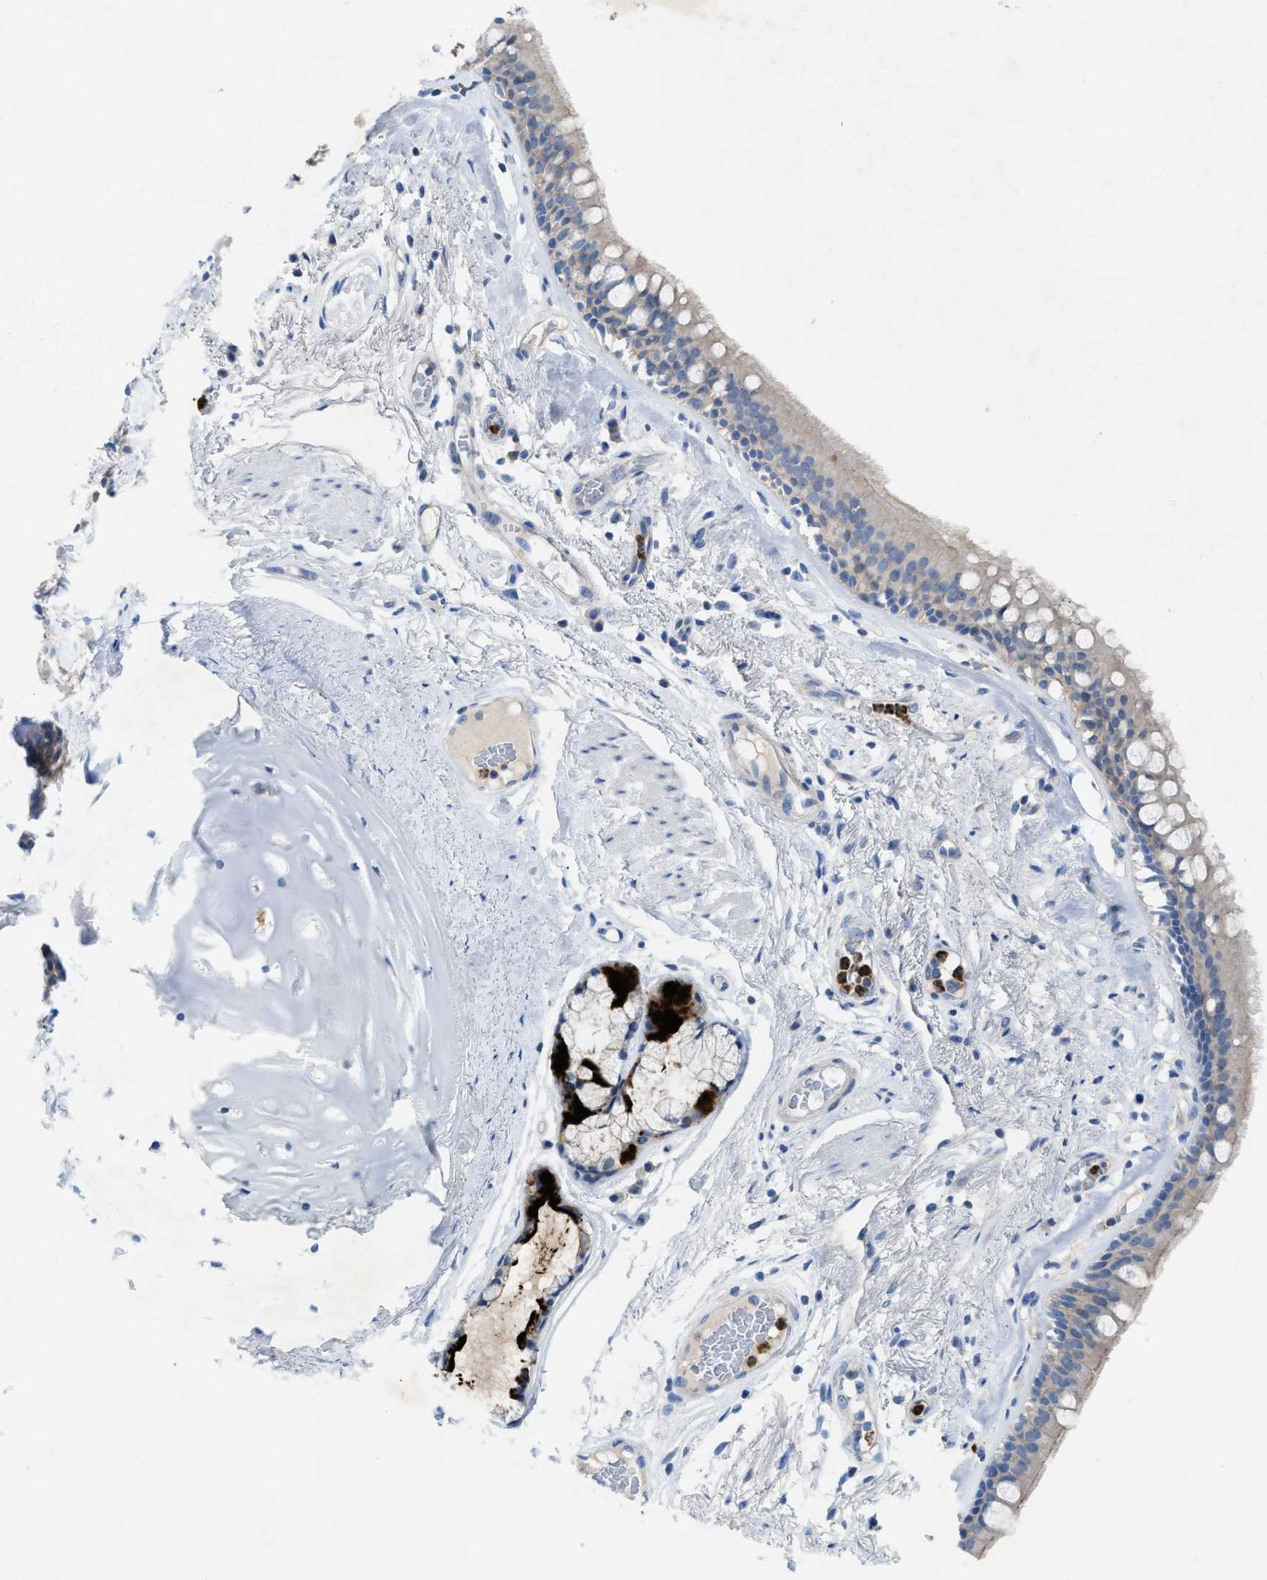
{"staining": {"intensity": "negative", "quantity": "none", "location": "none"}, "tissue": "bronchus", "cell_type": "Respiratory epithelial cells", "image_type": "normal", "snomed": [{"axis": "morphology", "description": "Normal tissue, NOS"}, {"axis": "topography", "description": "Cartilage tissue"}], "caption": "Immunohistochemistry micrograph of benign bronchus stained for a protein (brown), which demonstrates no positivity in respiratory epithelial cells. (DAB (3,3'-diaminobenzidine) IHC with hematoxylin counter stain).", "gene": "CKLF", "patient": {"sex": "female", "age": 63}}